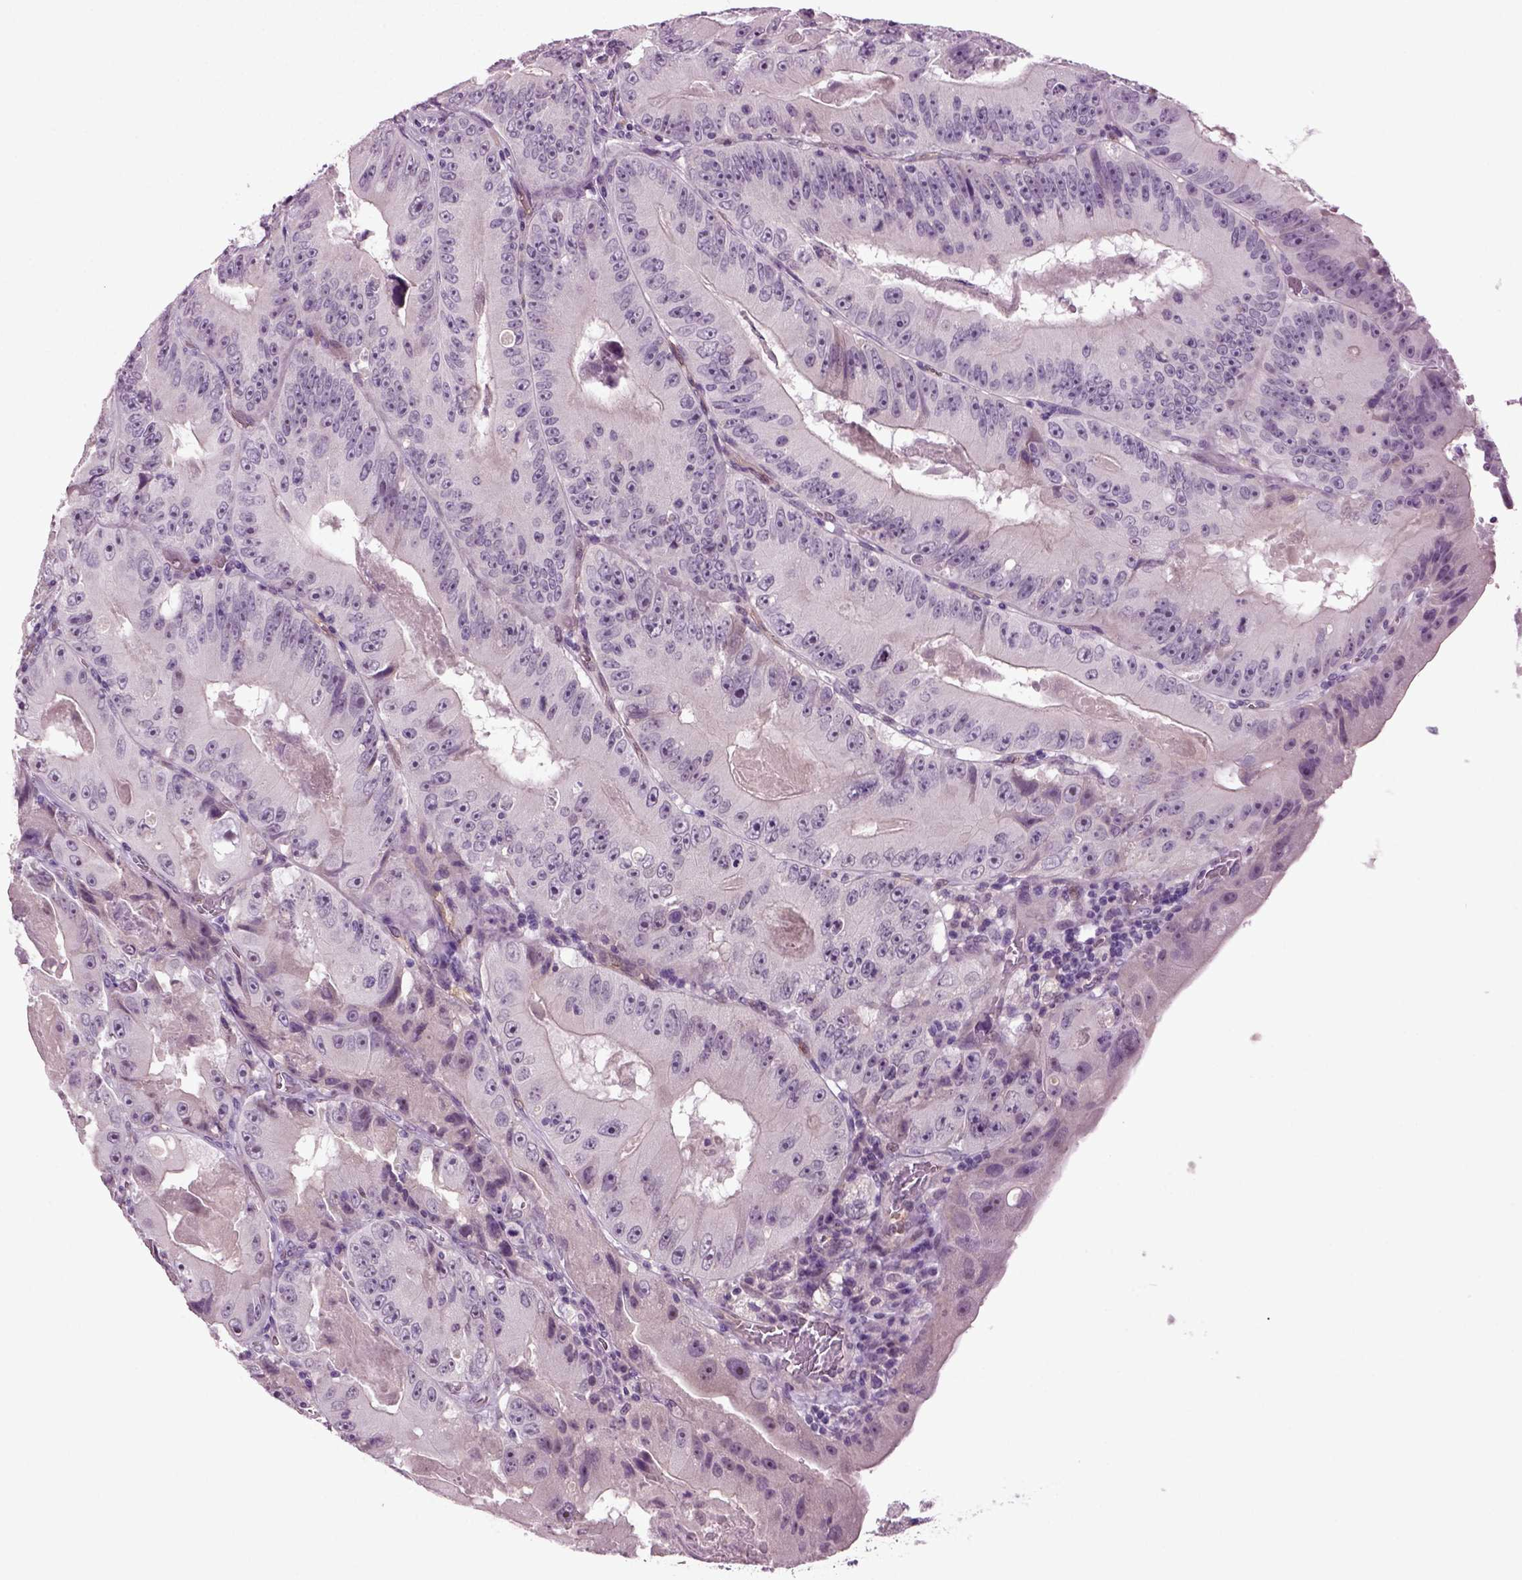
{"staining": {"intensity": "negative", "quantity": "none", "location": "none"}, "tissue": "colorectal cancer", "cell_type": "Tumor cells", "image_type": "cancer", "snomed": [{"axis": "morphology", "description": "Adenocarcinoma, NOS"}, {"axis": "topography", "description": "Colon"}], "caption": "Photomicrograph shows no protein staining in tumor cells of adenocarcinoma (colorectal) tissue. (DAB (3,3'-diaminobenzidine) IHC, high magnification).", "gene": "COL9A2", "patient": {"sex": "female", "age": 86}}